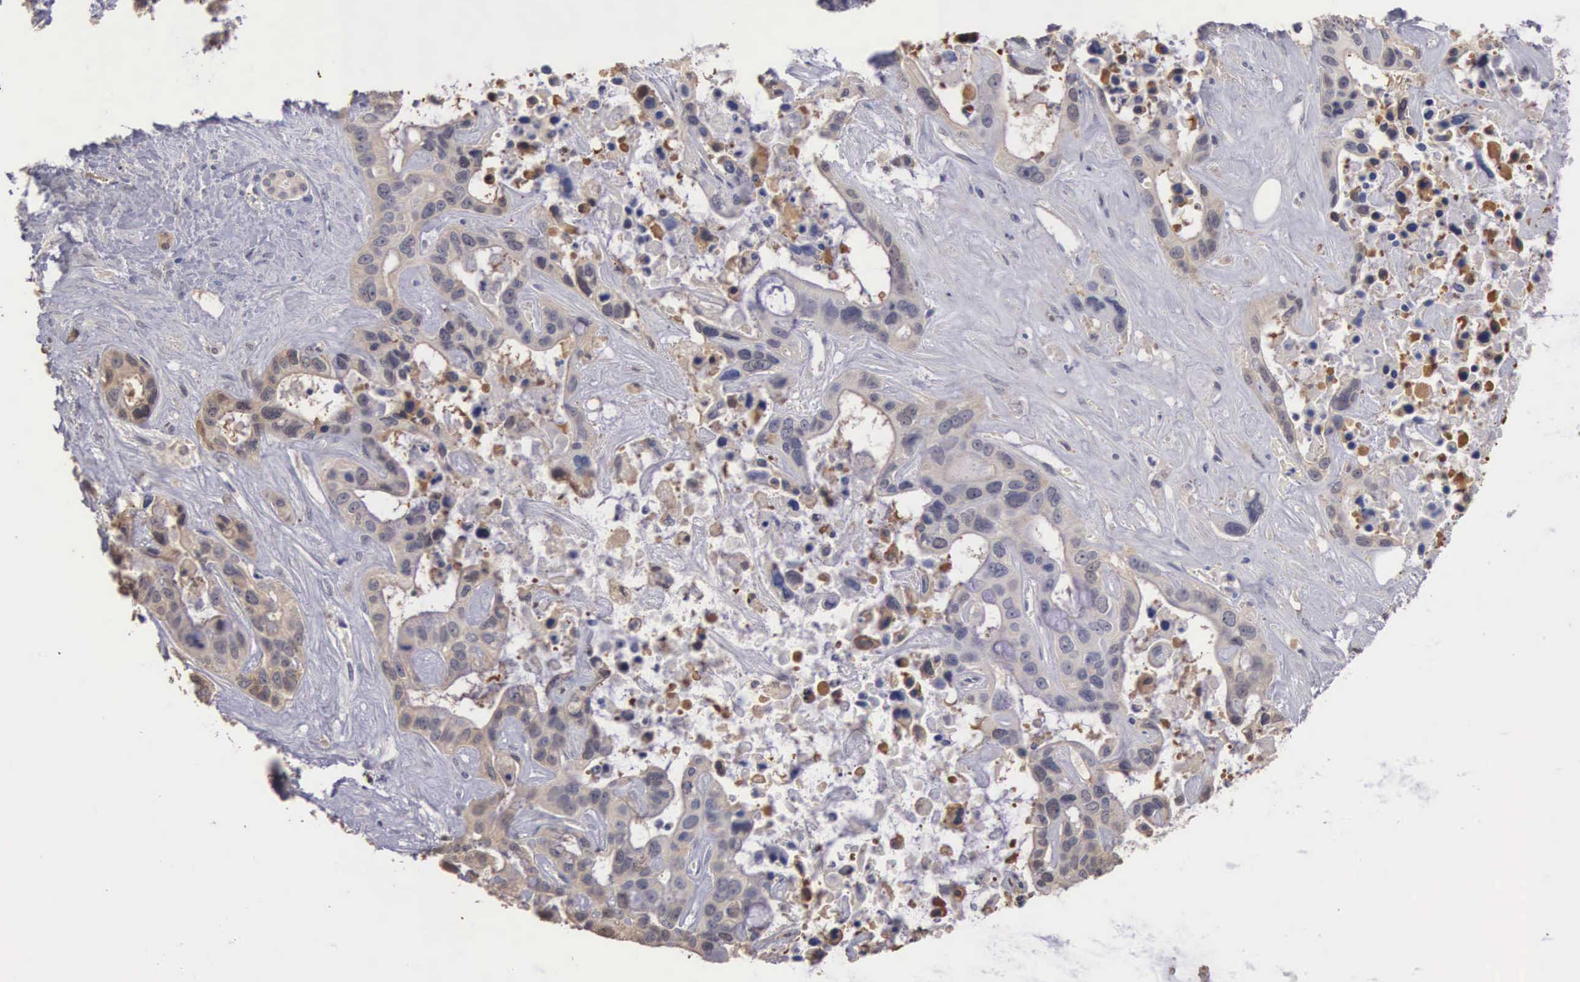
{"staining": {"intensity": "moderate", "quantity": "25%-75%", "location": "cytoplasmic/membranous"}, "tissue": "liver cancer", "cell_type": "Tumor cells", "image_type": "cancer", "snomed": [{"axis": "morphology", "description": "Cholangiocarcinoma"}, {"axis": "topography", "description": "Liver"}], "caption": "IHC image of neoplastic tissue: human liver cholangiocarcinoma stained using immunohistochemistry (IHC) shows medium levels of moderate protein expression localized specifically in the cytoplasmic/membranous of tumor cells, appearing as a cytoplasmic/membranous brown color.", "gene": "ENO3", "patient": {"sex": "female", "age": 65}}